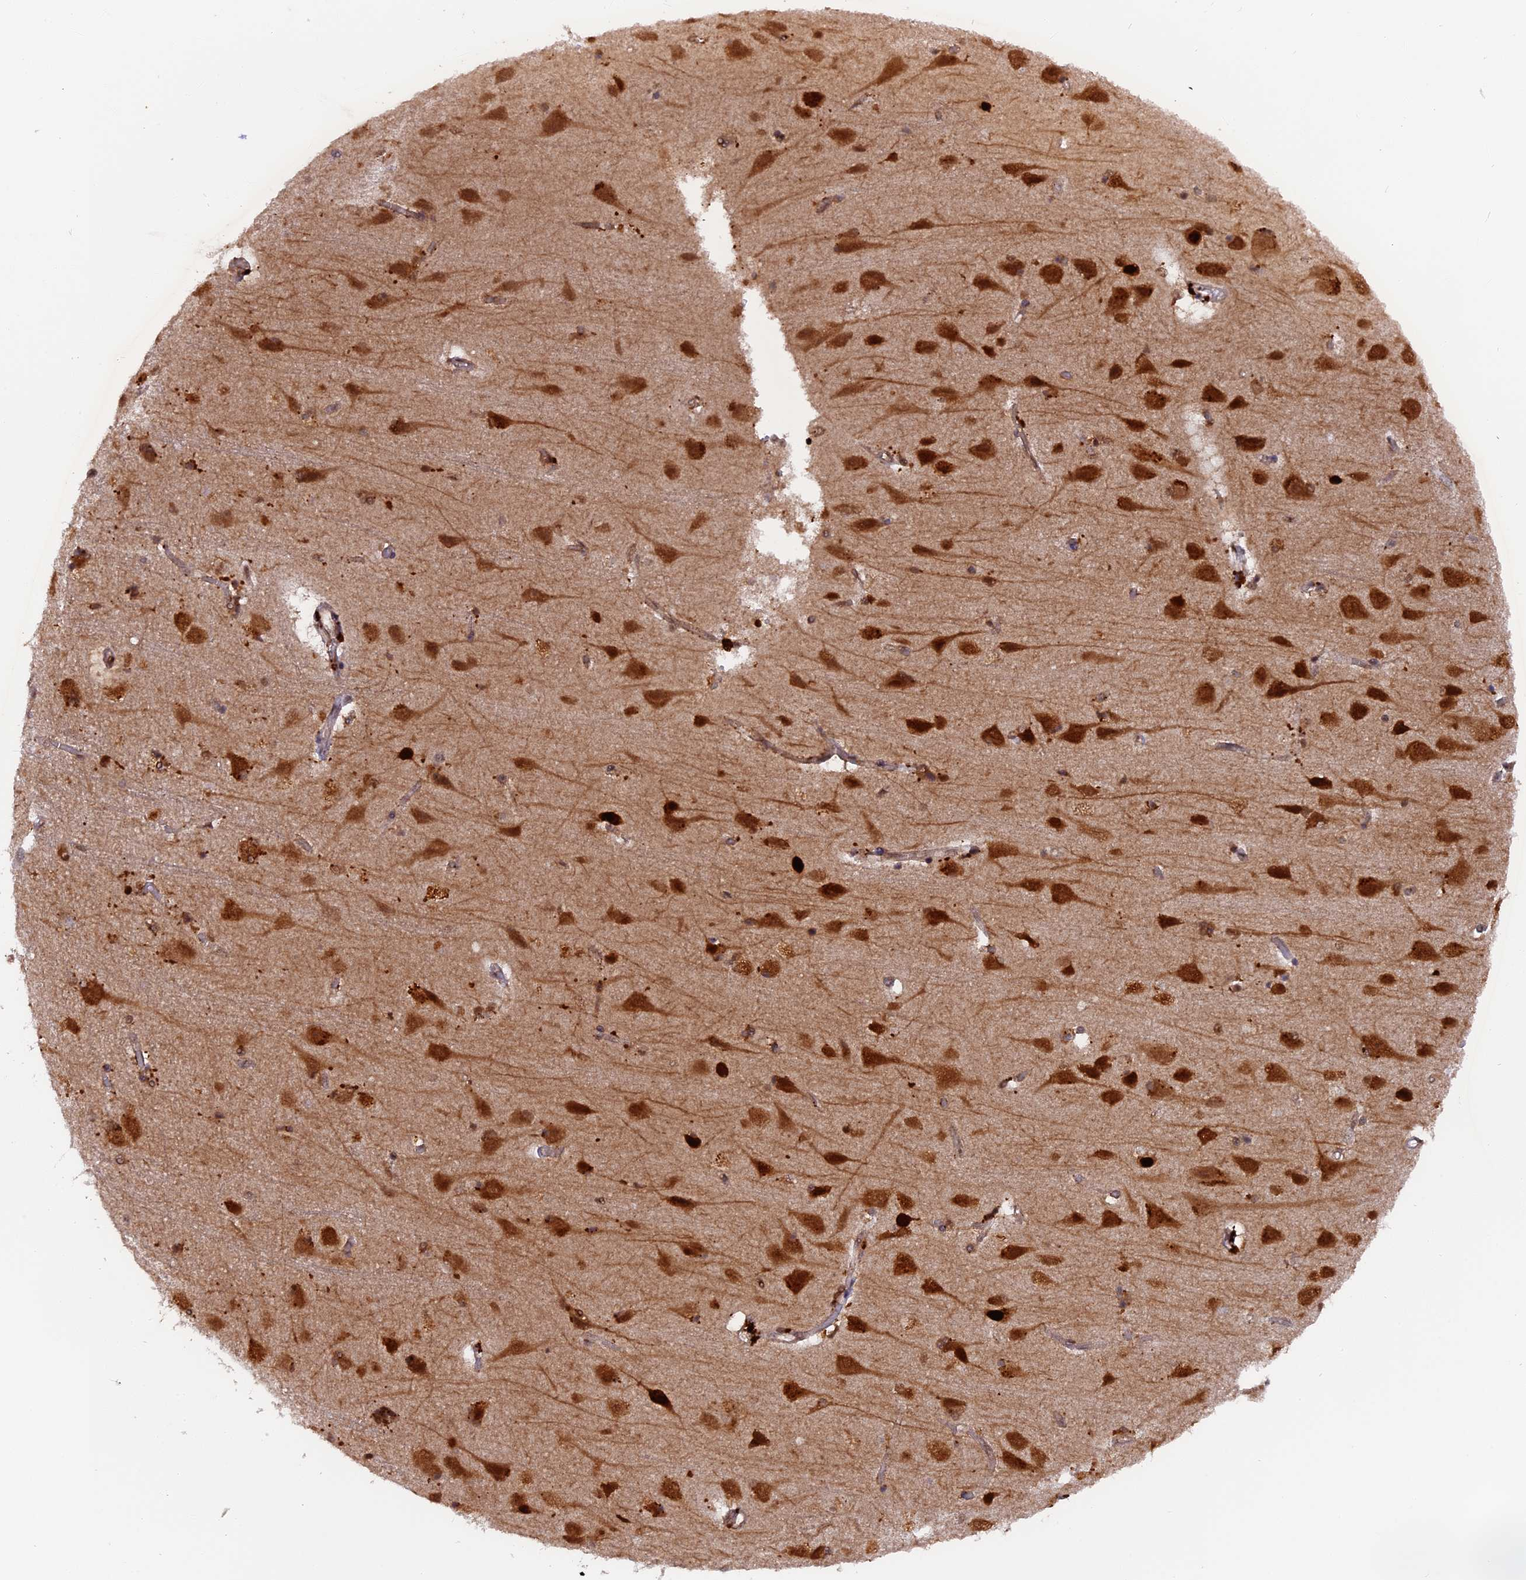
{"staining": {"intensity": "moderate", "quantity": ">75%", "location": "cytoplasmic/membranous"}, "tissue": "cerebral cortex", "cell_type": "Endothelial cells", "image_type": "normal", "snomed": [{"axis": "morphology", "description": "Normal tissue, NOS"}, {"axis": "topography", "description": "Cerebral cortex"}], "caption": "IHC of normal cerebral cortex shows medium levels of moderate cytoplasmic/membranous positivity in about >75% of endothelial cells. (DAB (3,3'-diaminobenzidine) IHC with brightfield microscopy, high magnification).", "gene": "RAMACL", "patient": {"sex": "male", "age": 54}}